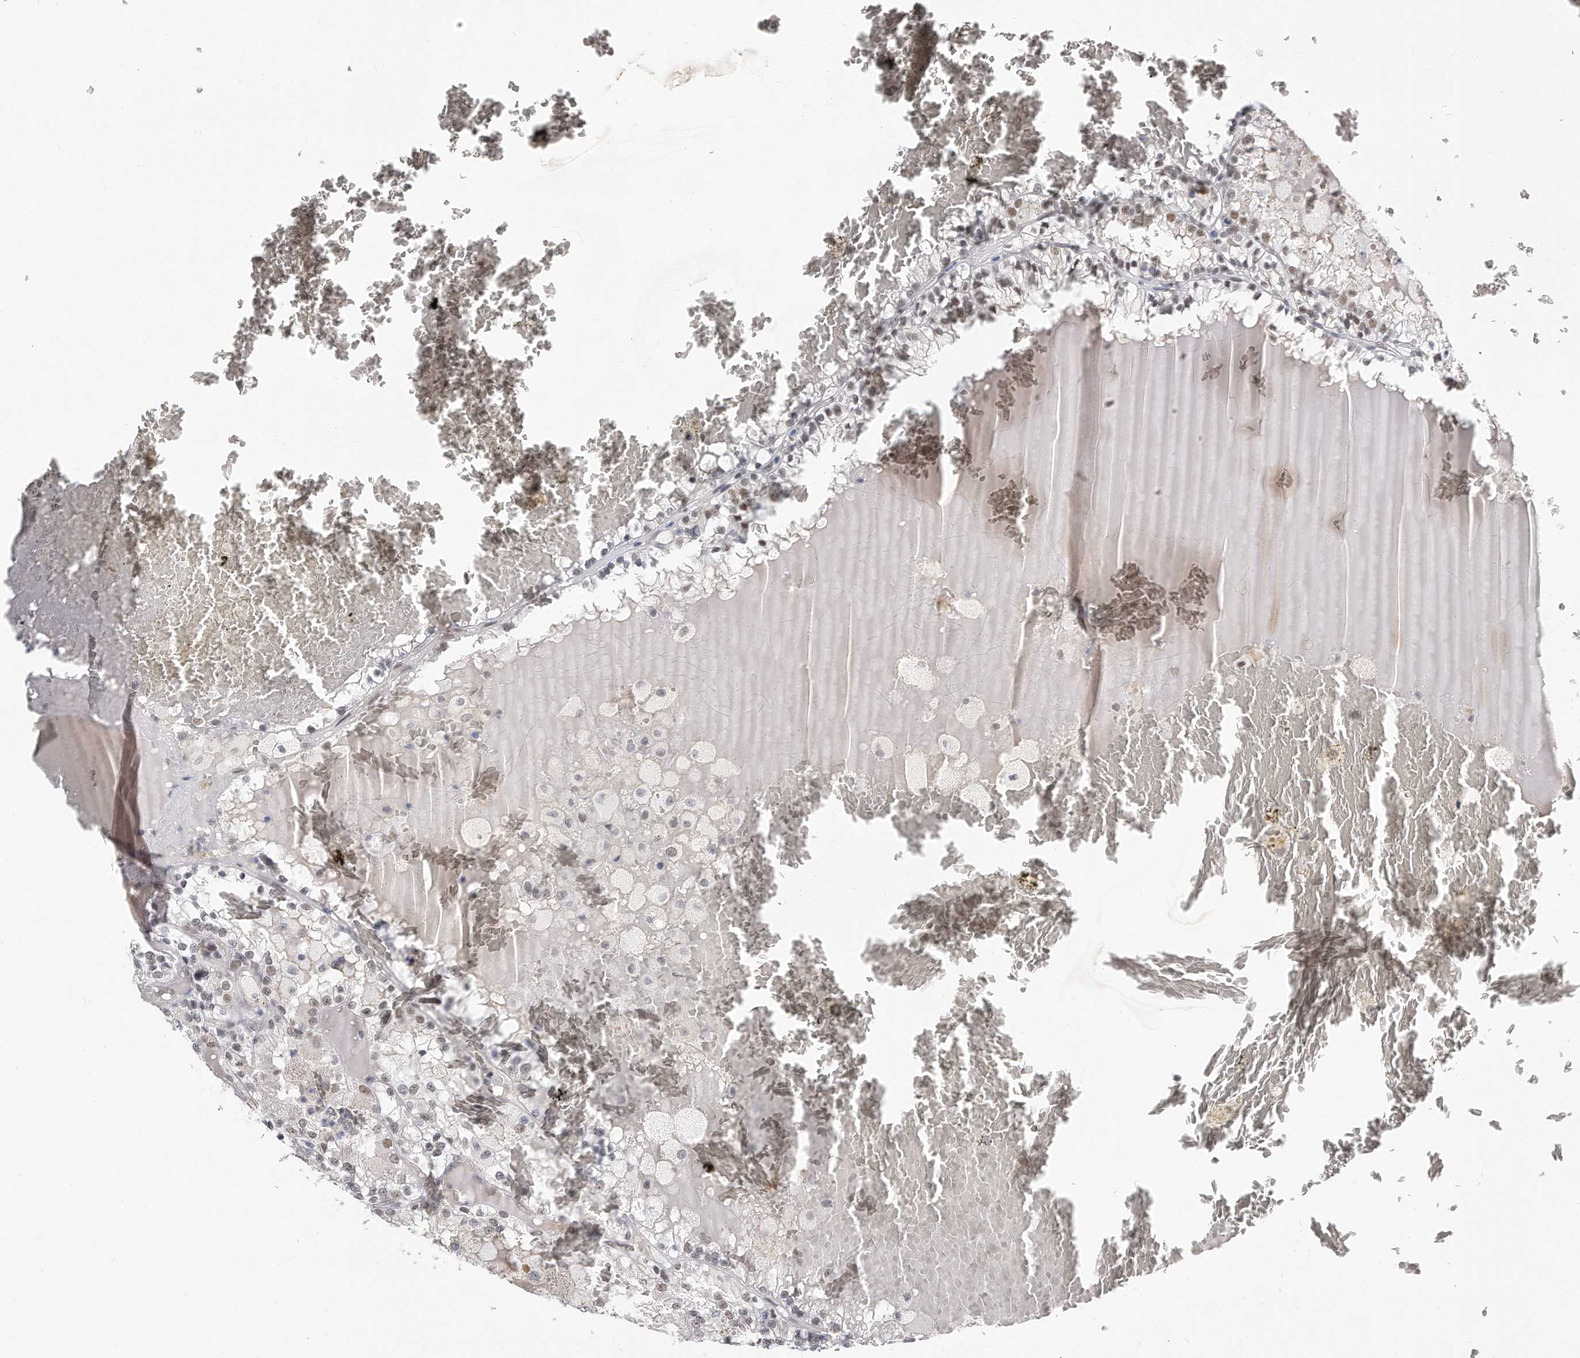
{"staining": {"intensity": "moderate", "quantity": "<25%", "location": "nuclear"}, "tissue": "renal cancer", "cell_type": "Tumor cells", "image_type": "cancer", "snomed": [{"axis": "morphology", "description": "Adenocarcinoma, NOS"}, {"axis": "topography", "description": "Kidney"}], "caption": "Renal adenocarcinoma stained for a protein (brown) shows moderate nuclear positive staining in about <25% of tumor cells.", "gene": "CTBP2", "patient": {"sex": "female", "age": 56}}